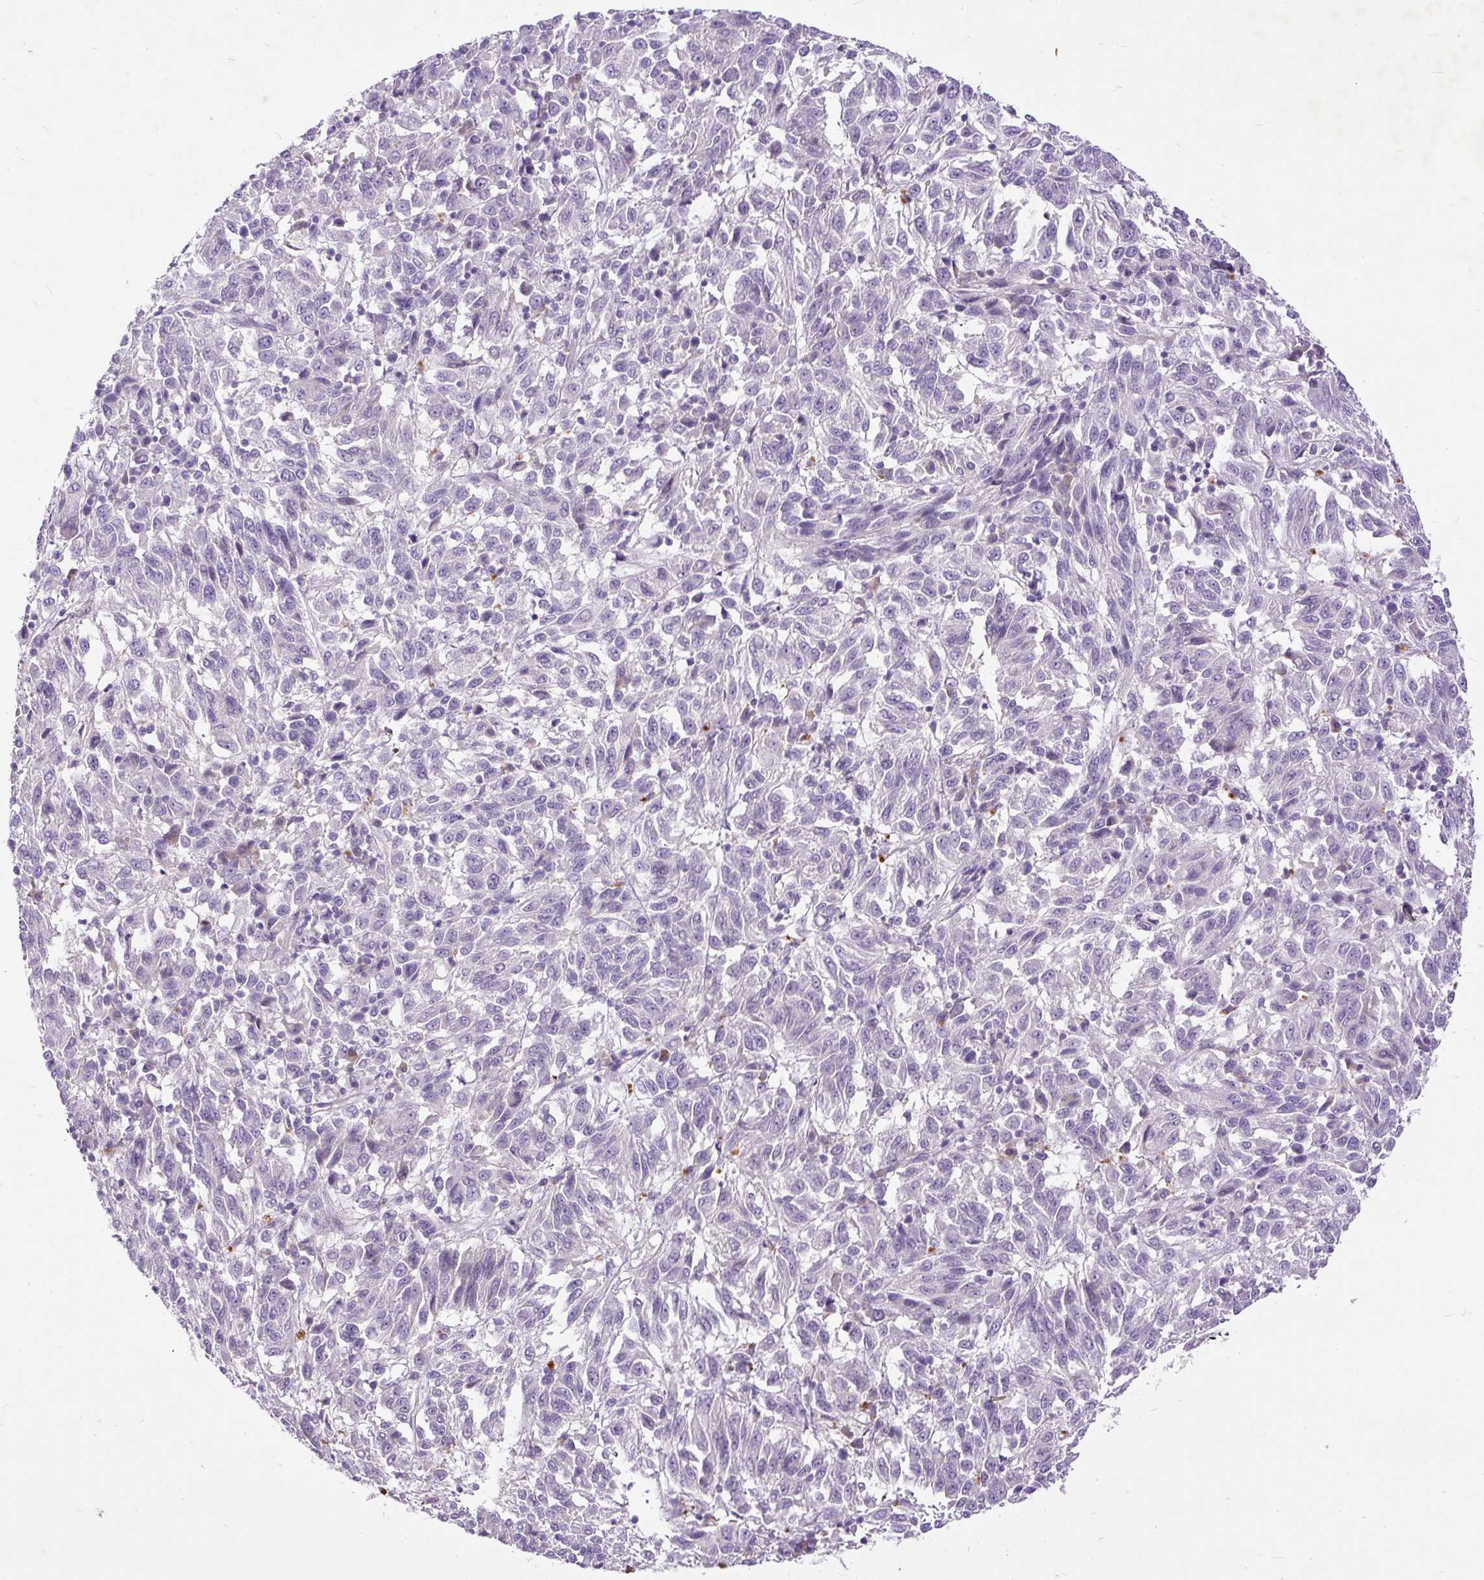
{"staining": {"intensity": "negative", "quantity": "none", "location": "none"}, "tissue": "melanoma", "cell_type": "Tumor cells", "image_type": "cancer", "snomed": [{"axis": "morphology", "description": "Malignant melanoma, Metastatic site"}, {"axis": "topography", "description": "Lung"}], "caption": "An immunohistochemistry micrograph of malignant melanoma (metastatic site) is shown. There is no staining in tumor cells of malignant melanoma (metastatic site).", "gene": "KRTAP20-3", "patient": {"sex": "male", "age": 64}}